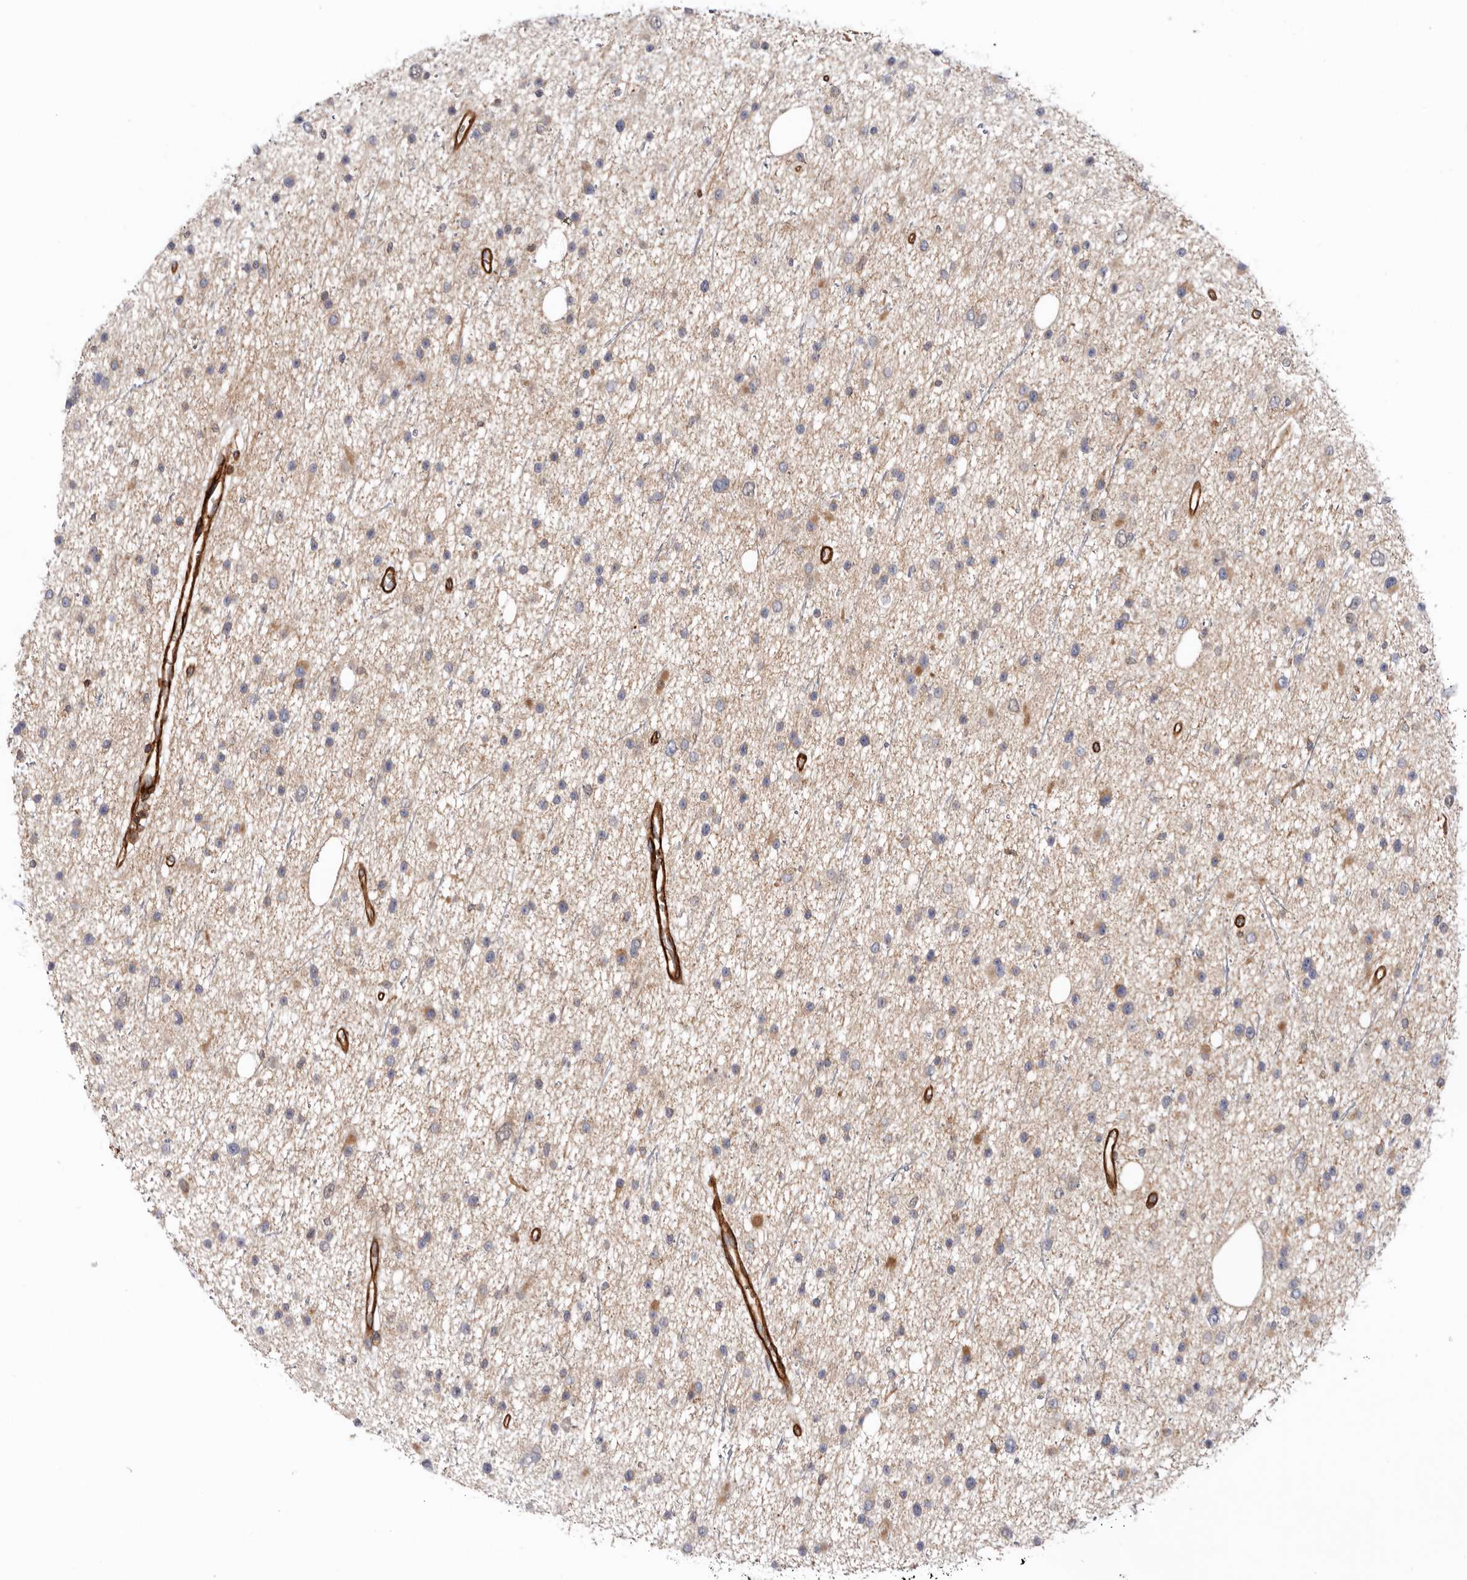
{"staining": {"intensity": "weak", "quantity": "25%-75%", "location": "cytoplasmic/membranous"}, "tissue": "glioma", "cell_type": "Tumor cells", "image_type": "cancer", "snomed": [{"axis": "morphology", "description": "Glioma, malignant, Low grade"}, {"axis": "topography", "description": "Cerebral cortex"}], "caption": "High-magnification brightfield microscopy of malignant low-grade glioma stained with DAB (3,3'-diaminobenzidine) (brown) and counterstained with hematoxylin (blue). tumor cells exhibit weak cytoplasmic/membranous staining is identified in about25%-75% of cells.", "gene": "TMC7", "patient": {"sex": "female", "age": 39}}